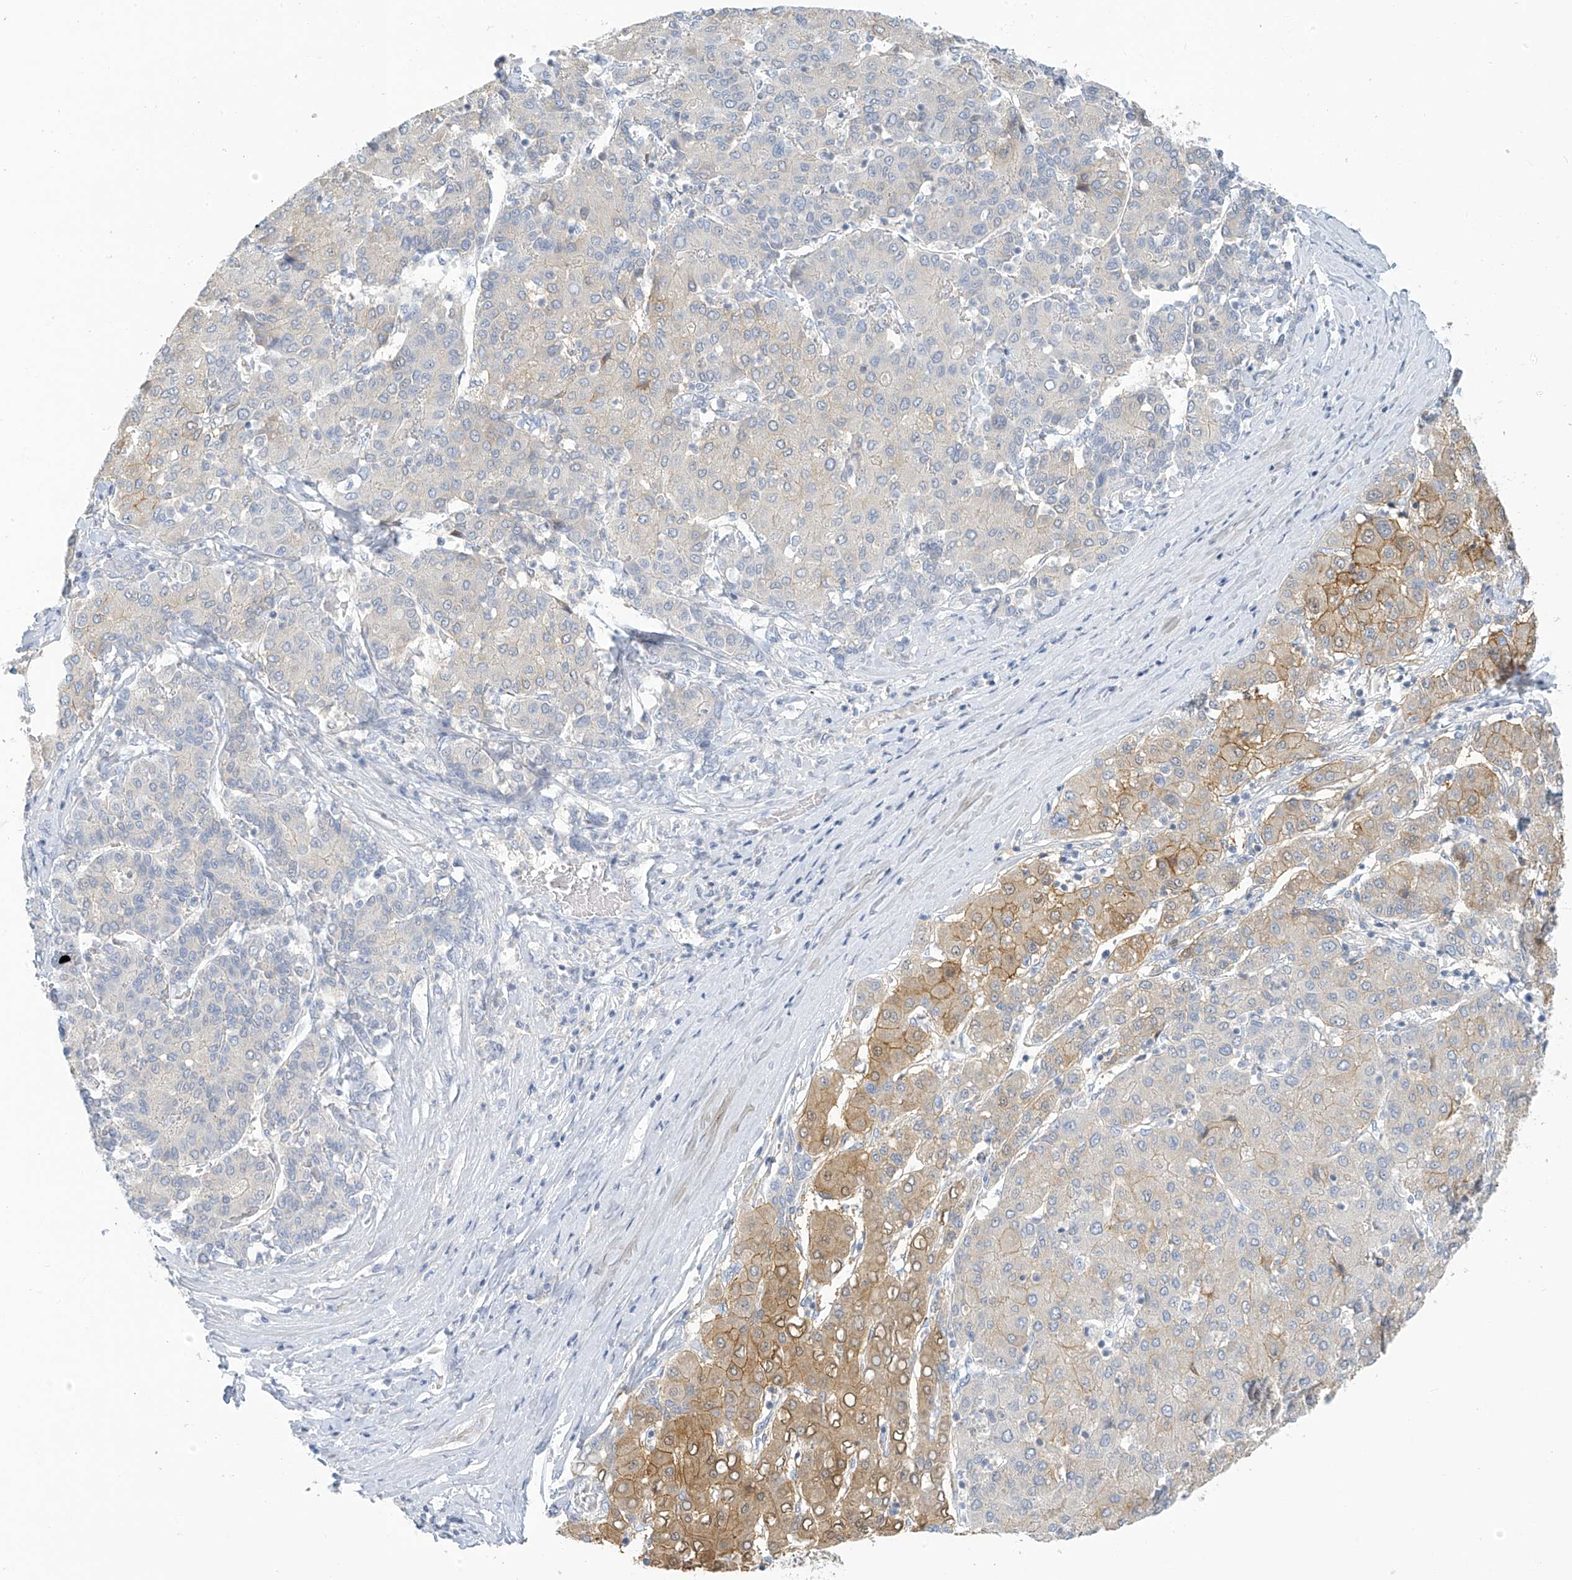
{"staining": {"intensity": "moderate", "quantity": "<25%", "location": "cytoplasmic/membranous"}, "tissue": "liver cancer", "cell_type": "Tumor cells", "image_type": "cancer", "snomed": [{"axis": "morphology", "description": "Carcinoma, Hepatocellular, NOS"}, {"axis": "topography", "description": "Liver"}], "caption": "Immunohistochemical staining of hepatocellular carcinoma (liver) exhibits low levels of moderate cytoplasmic/membranous protein positivity in about <25% of tumor cells. The protein of interest is stained brown, and the nuclei are stained in blue (DAB IHC with brightfield microscopy, high magnification).", "gene": "SLC6A12", "patient": {"sex": "male", "age": 65}}